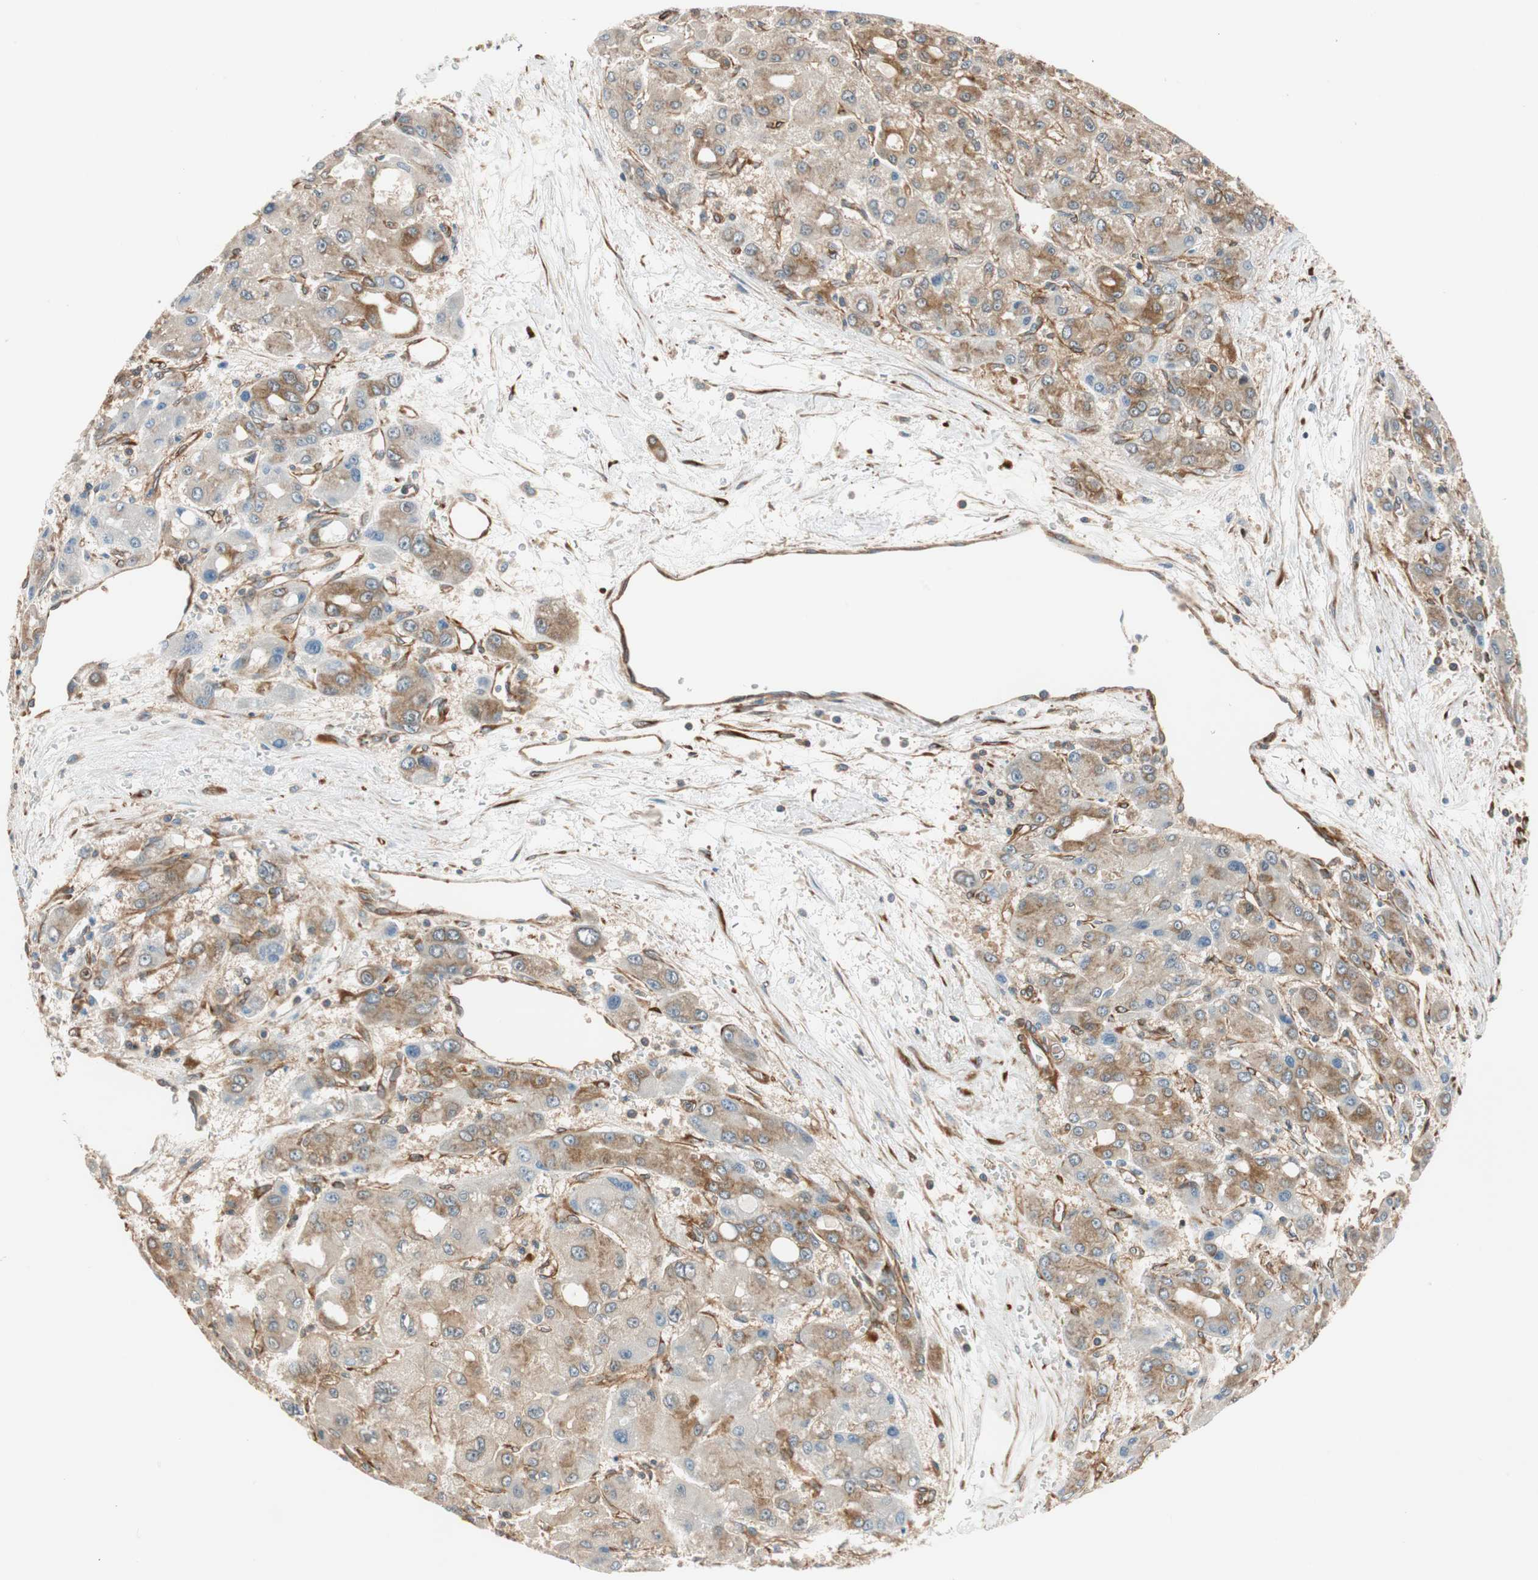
{"staining": {"intensity": "moderate", "quantity": "25%-75%", "location": "cytoplasmic/membranous"}, "tissue": "liver cancer", "cell_type": "Tumor cells", "image_type": "cancer", "snomed": [{"axis": "morphology", "description": "Carcinoma, Hepatocellular, NOS"}, {"axis": "topography", "description": "Liver"}], "caption": "IHC histopathology image of neoplastic tissue: liver hepatocellular carcinoma stained using IHC demonstrates medium levels of moderate protein expression localized specifically in the cytoplasmic/membranous of tumor cells, appearing as a cytoplasmic/membranous brown color.", "gene": "WASL", "patient": {"sex": "male", "age": 55}}